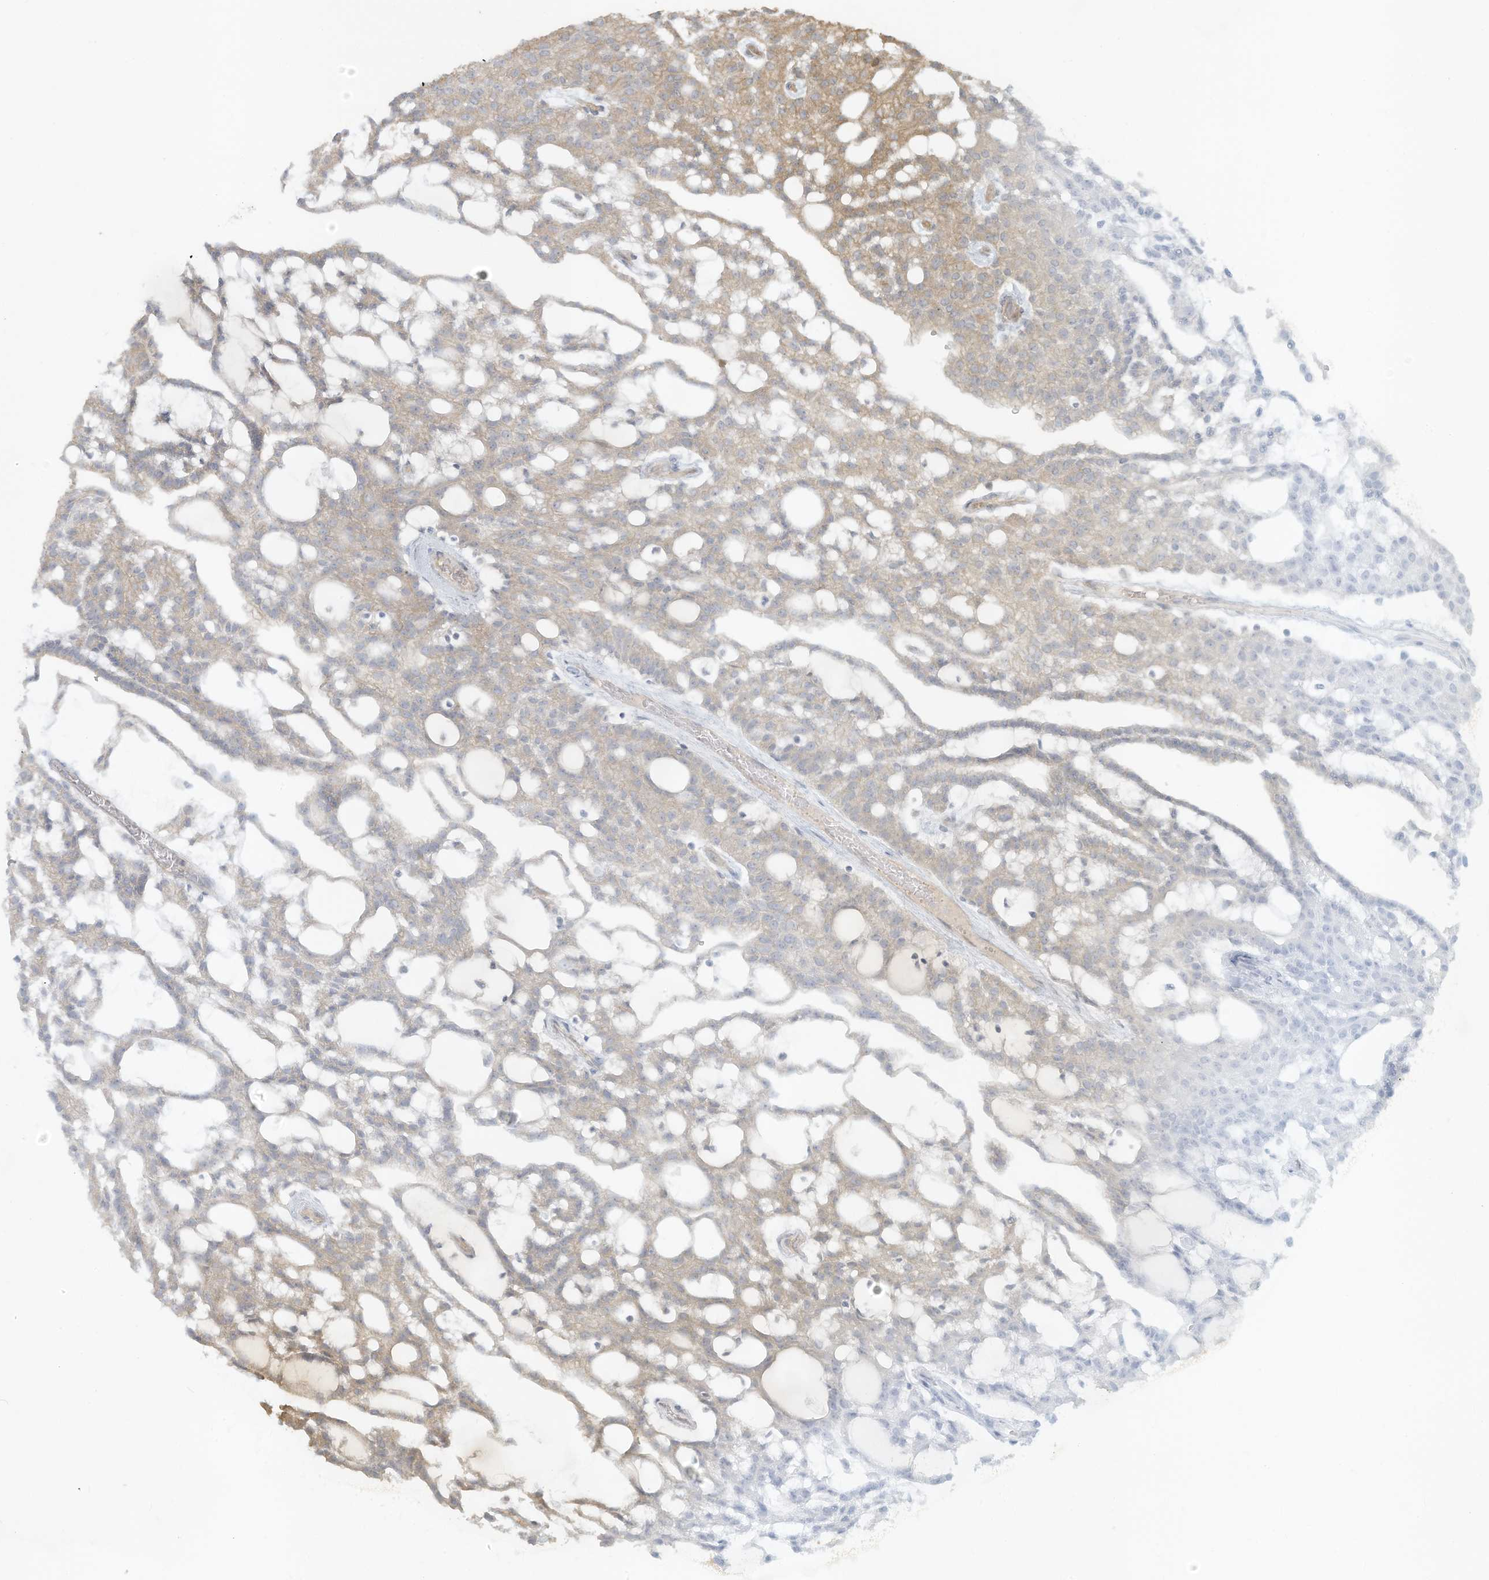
{"staining": {"intensity": "weak", "quantity": "25%-75%", "location": "cytoplasmic/membranous"}, "tissue": "renal cancer", "cell_type": "Tumor cells", "image_type": "cancer", "snomed": [{"axis": "morphology", "description": "Adenocarcinoma, NOS"}, {"axis": "topography", "description": "Kidney"}], "caption": "Protein expression analysis of renal cancer (adenocarcinoma) reveals weak cytoplasmic/membranous expression in approximately 25%-75% of tumor cells. (DAB (3,3'-diaminobenzidine) = brown stain, brightfield microscopy at high magnification).", "gene": "MAGIX", "patient": {"sex": "male", "age": 63}}